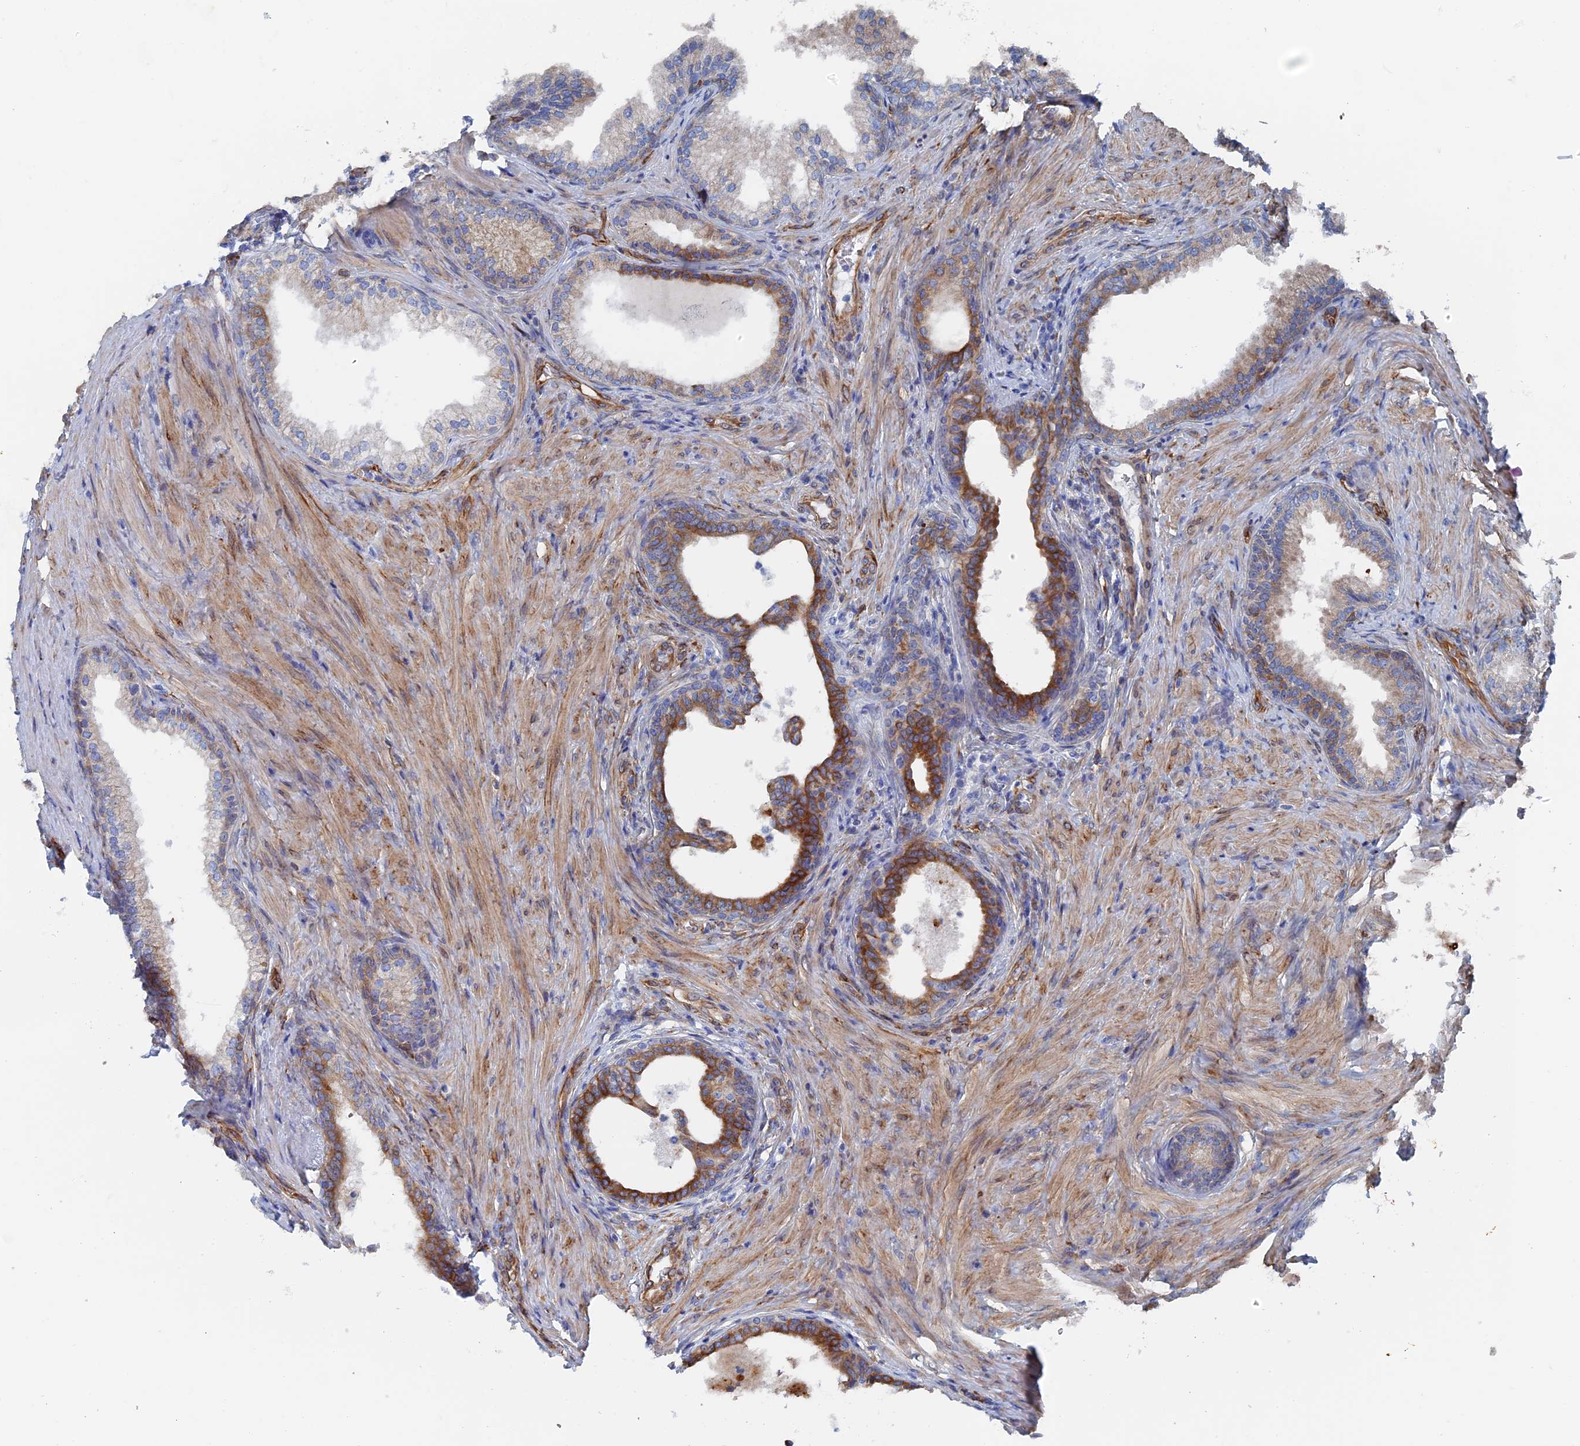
{"staining": {"intensity": "moderate", "quantity": "25%-75%", "location": "cytoplasmic/membranous"}, "tissue": "prostate", "cell_type": "Glandular cells", "image_type": "normal", "snomed": [{"axis": "morphology", "description": "Normal tissue, NOS"}, {"axis": "topography", "description": "Prostate"}], "caption": "Moderate cytoplasmic/membranous protein expression is identified in approximately 25%-75% of glandular cells in prostate. The staining was performed using DAB (3,3'-diaminobenzidine) to visualize the protein expression in brown, while the nuclei were stained in blue with hematoxylin (Magnification: 20x).", "gene": "COG7", "patient": {"sex": "male", "age": 76}}